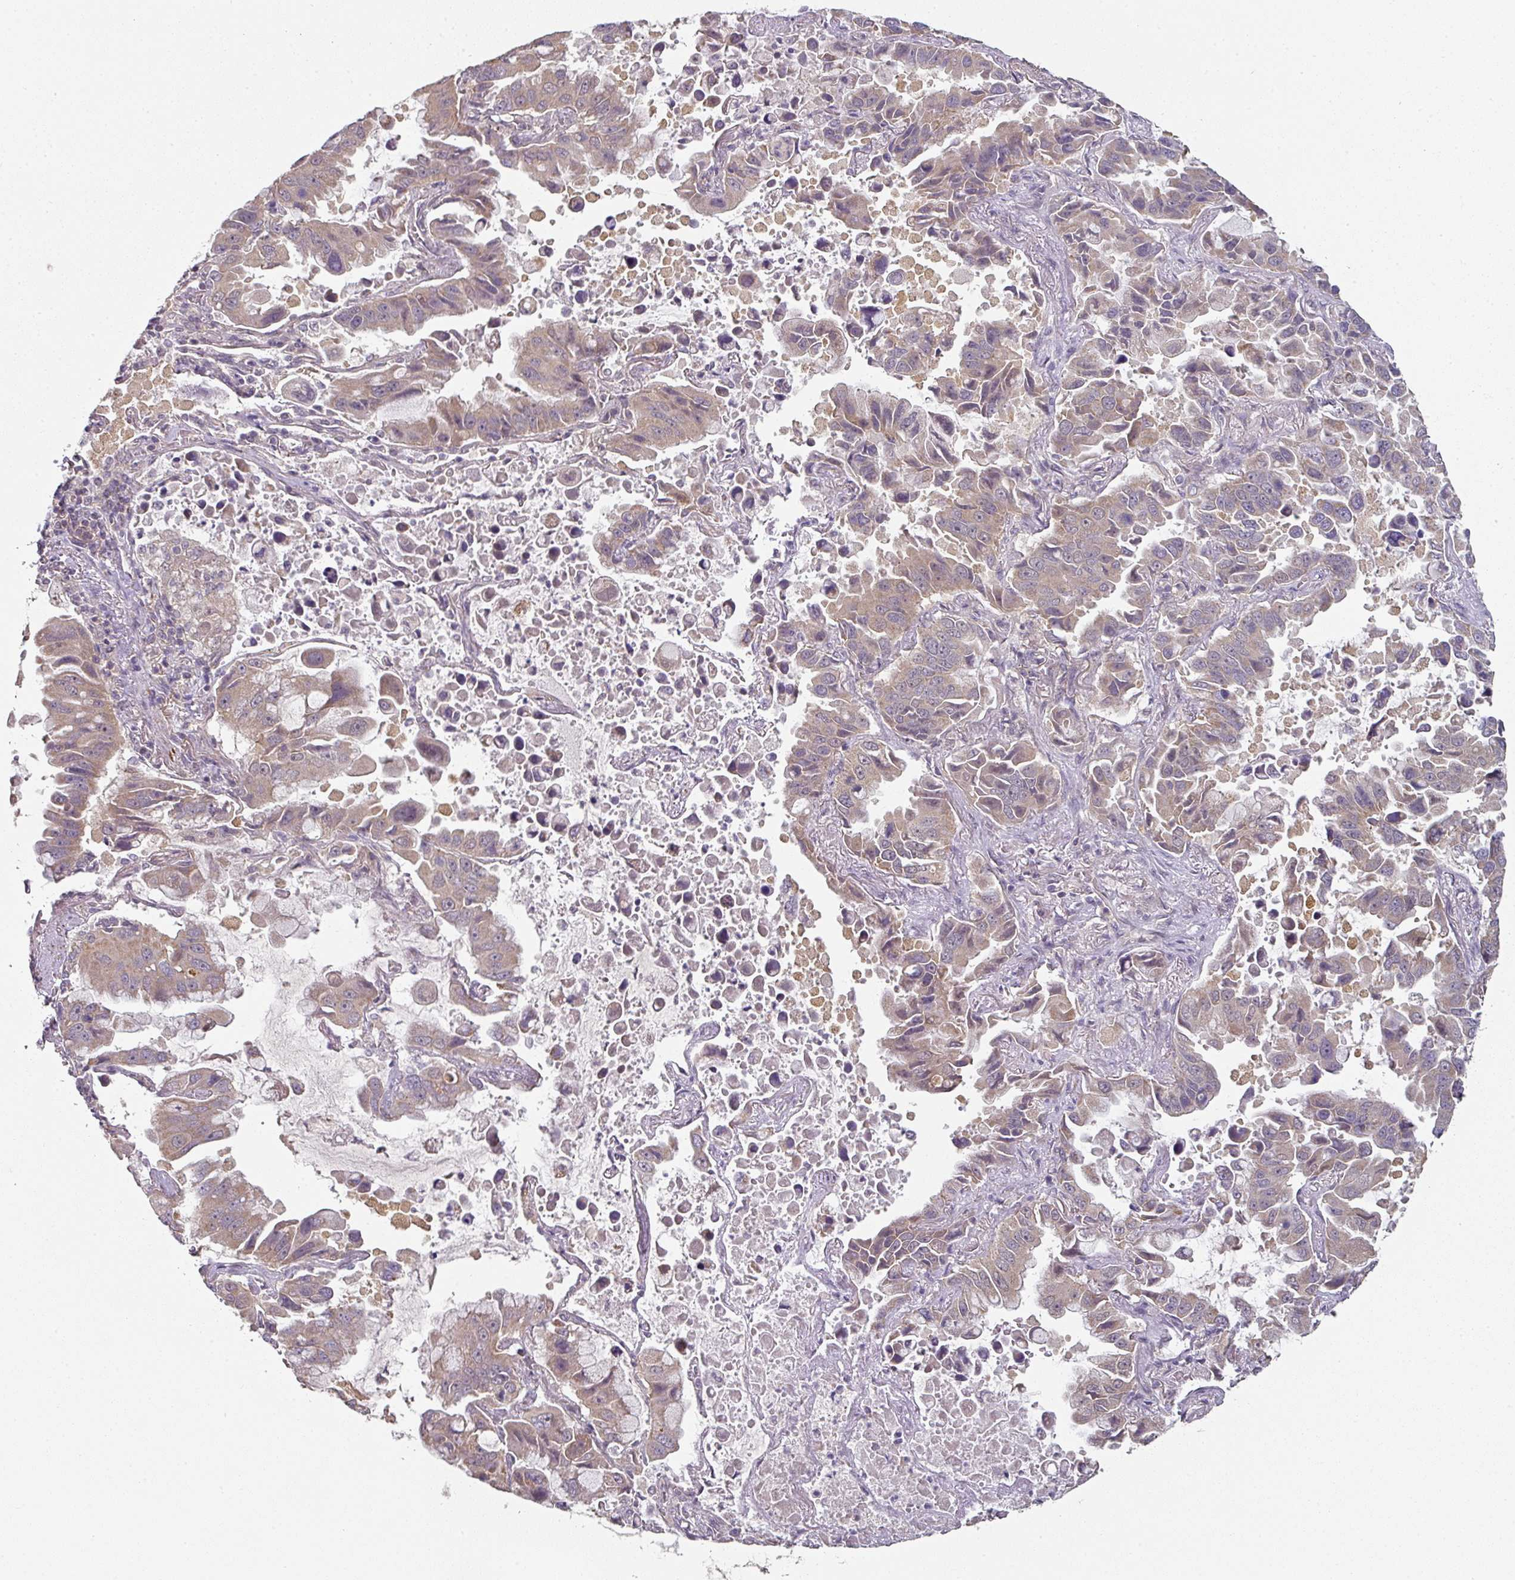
{"staining": {"intensity": "weak", "quantity": ">75%", "location": "cytoplasmic/membranous"}, "tissue": "lung cancer", "cell_type": "Tumor cells", "image_type": "cancer", "snomed": [{"axis": "morphology", "description": "Adenocarcinoma, NOS"}, {"axis": "topography", "description": "Lung"}], "caption": "There is low levels of weak cytoplasmic/membranous staining in tumor cells of lung adenocarcinoma, as demonstrated by immunohistochemical staining (brown color).", "gene": "MAP2K2", "patient": {"sex": "male", "age": 64}}